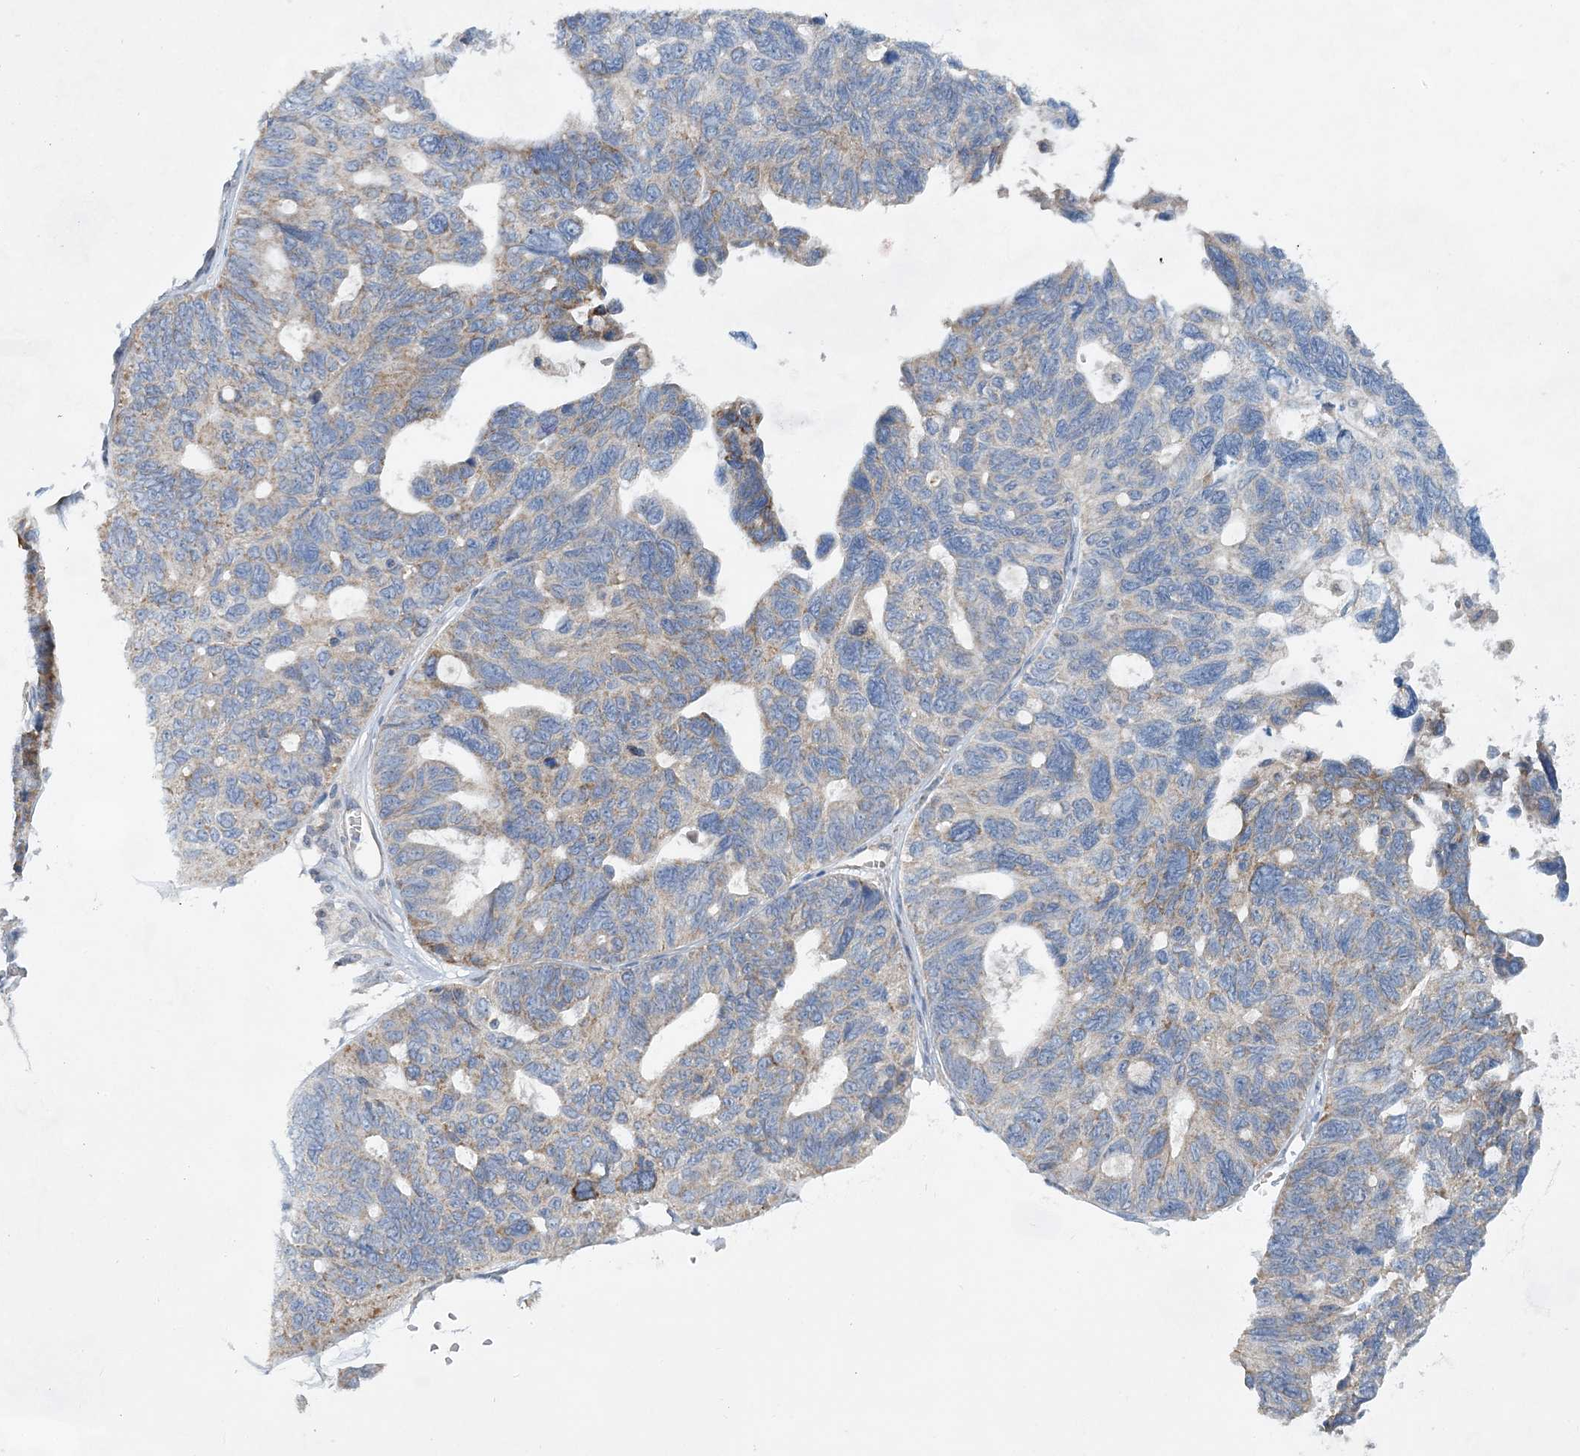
{"staining": {"intensity": "weak", "quantity": "<25%", "location": "cytoplasmic/membranous"}, "tissue": "ovarian cancer", "cell_type": "Tumor cells", "image_type": "cancer", "snomed": [{"axis": "morphology", "description": "Cystadenocarcinoma, serous, NOS"}, {"axis": "topography", "description": "Ovary"}], "caption": "A photomicrograph of ovarian cancer stained for a protein reveals no brown staining in tumor cells.", "gene": "TRAPPC13", "patient": {"sex": "female", "age": 79}}